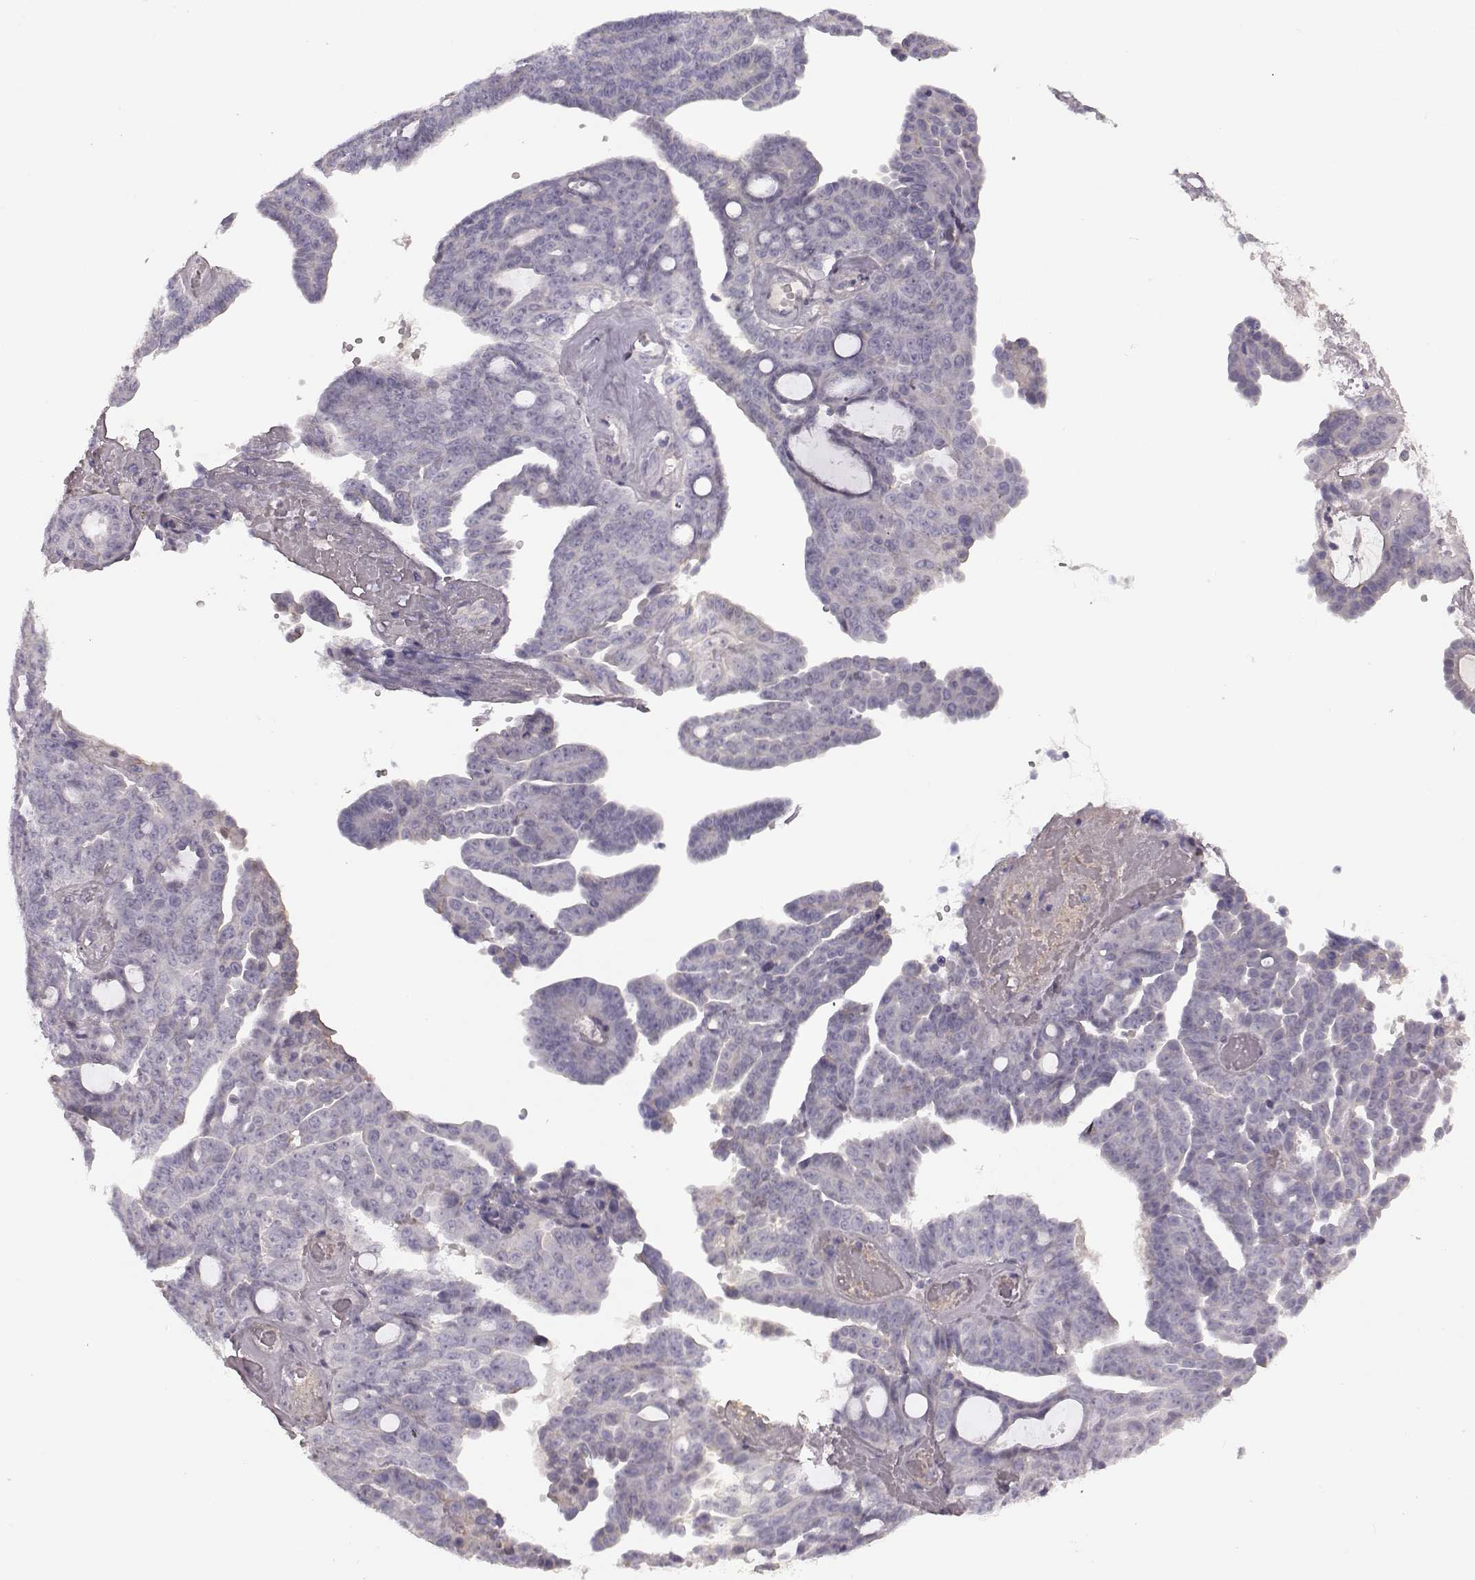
{"staining": {"intensity": "negative", "quantity": "none", "location": "none"}, "tissue": "ovarian cancer", "cell_type": "Tumor cells", "image_type": "cancer", "snomed": [{"axis": "morphology", "description": "Cystadenocarcinoma, serous, NOS"}, {"axis": "topography", "description": "Ovary"}], "caption": "An immunohistochemistry (IHC) micrograph of serous cystadenocarcinoma (ovarian) is shown. There is no staining in tumor cells of serous cystadenocarcinoma (ovarian).", "gene": "PDCD1", "patient": {"sex": "female", "age": 71}}